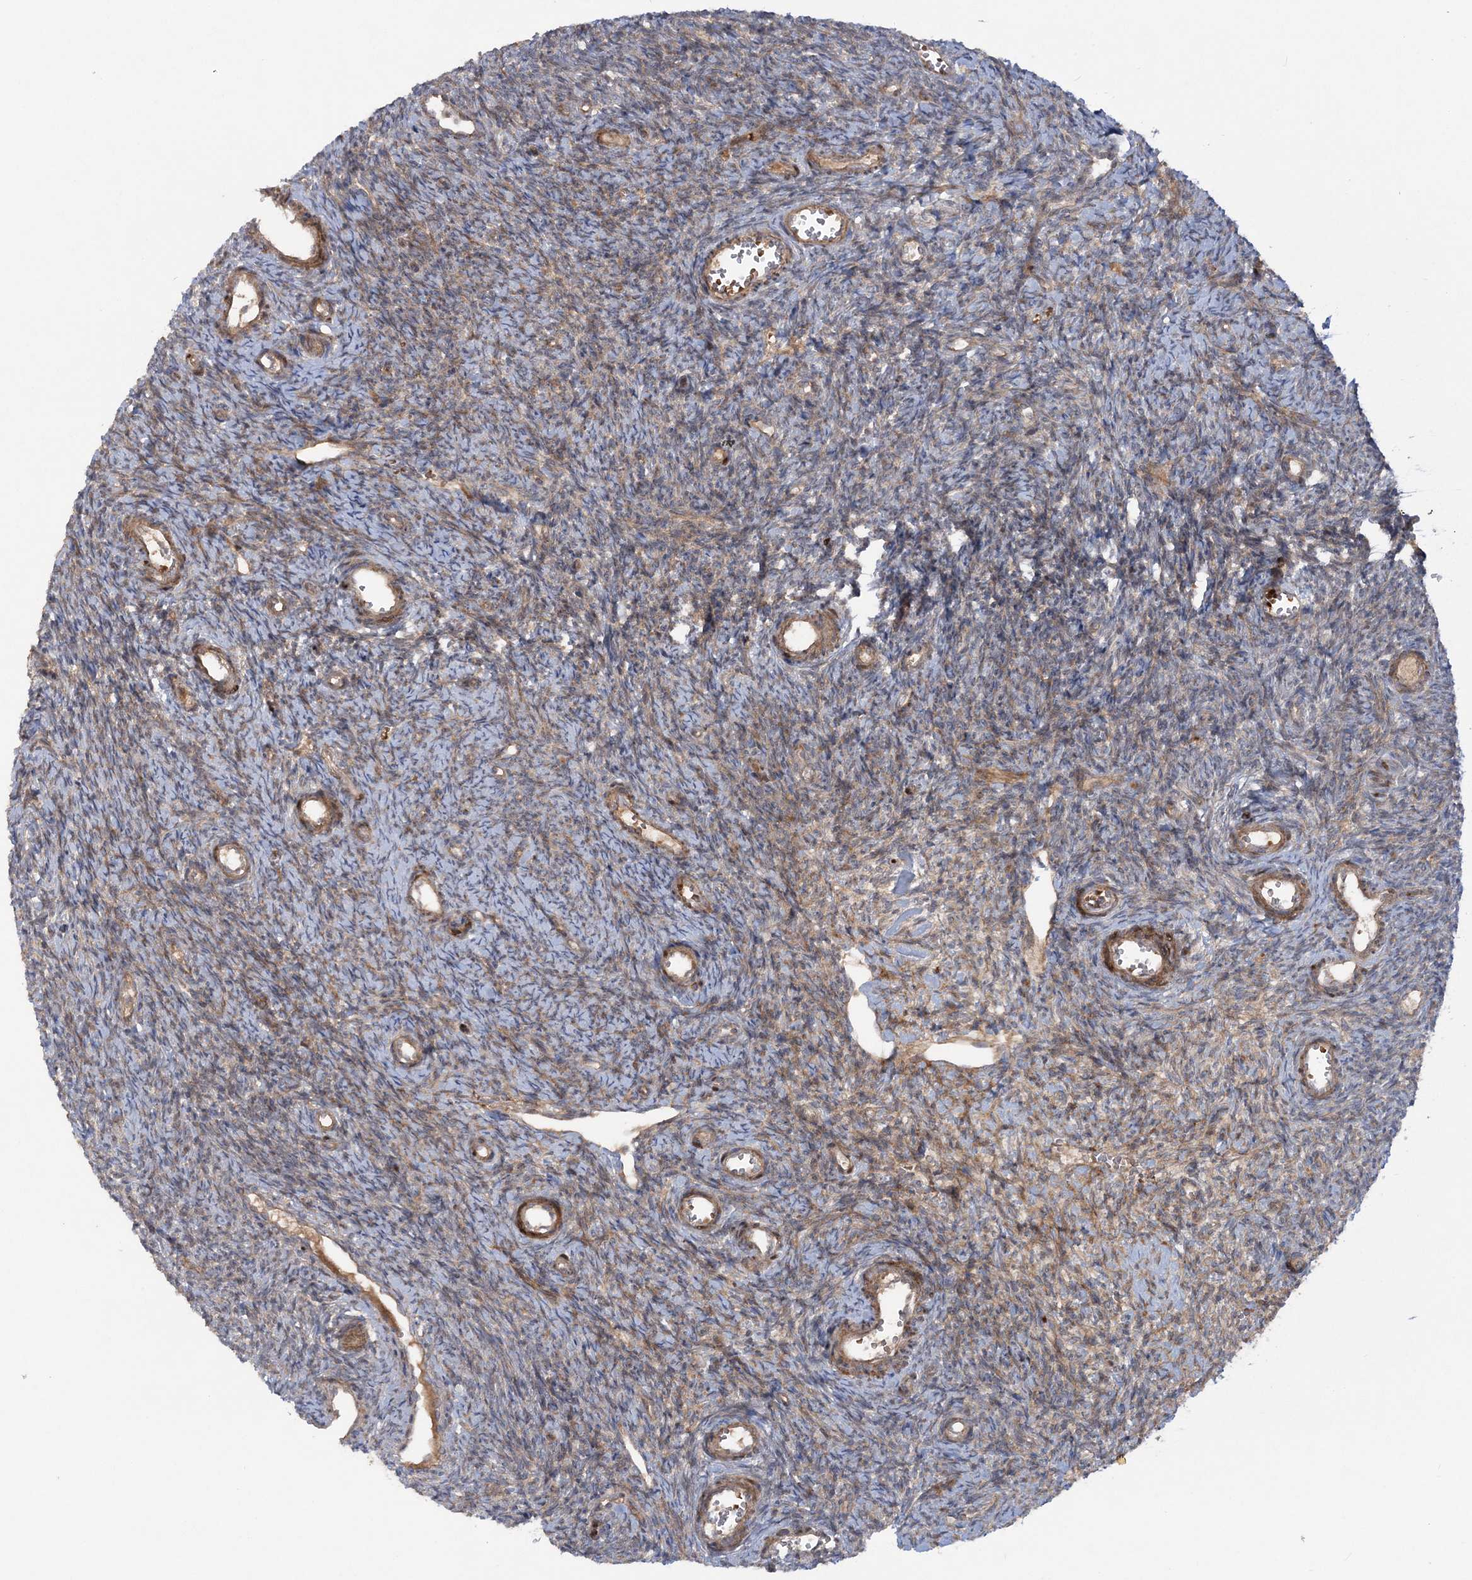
{"staining": {"intensity": "weak", "quantity": ">75%", "location": "cytoplasmic/membranous"}, "tissue": "ovary", "cell_type": "Ovarian stroma cells", "image_type": "normal", "snomed": [{"axis": "morphology", "description": "Normal tissue, NOS"}, {"axis": "topography", "description": "Ovary"}], "caption": "Human ovary stained for a protein (brown) displays weak cytoplasmic/membranous positive staining in about >75% of ovarian stroma cells.", "gene": "MOCS2", "patient": {"sex": "female", "age": 39}}